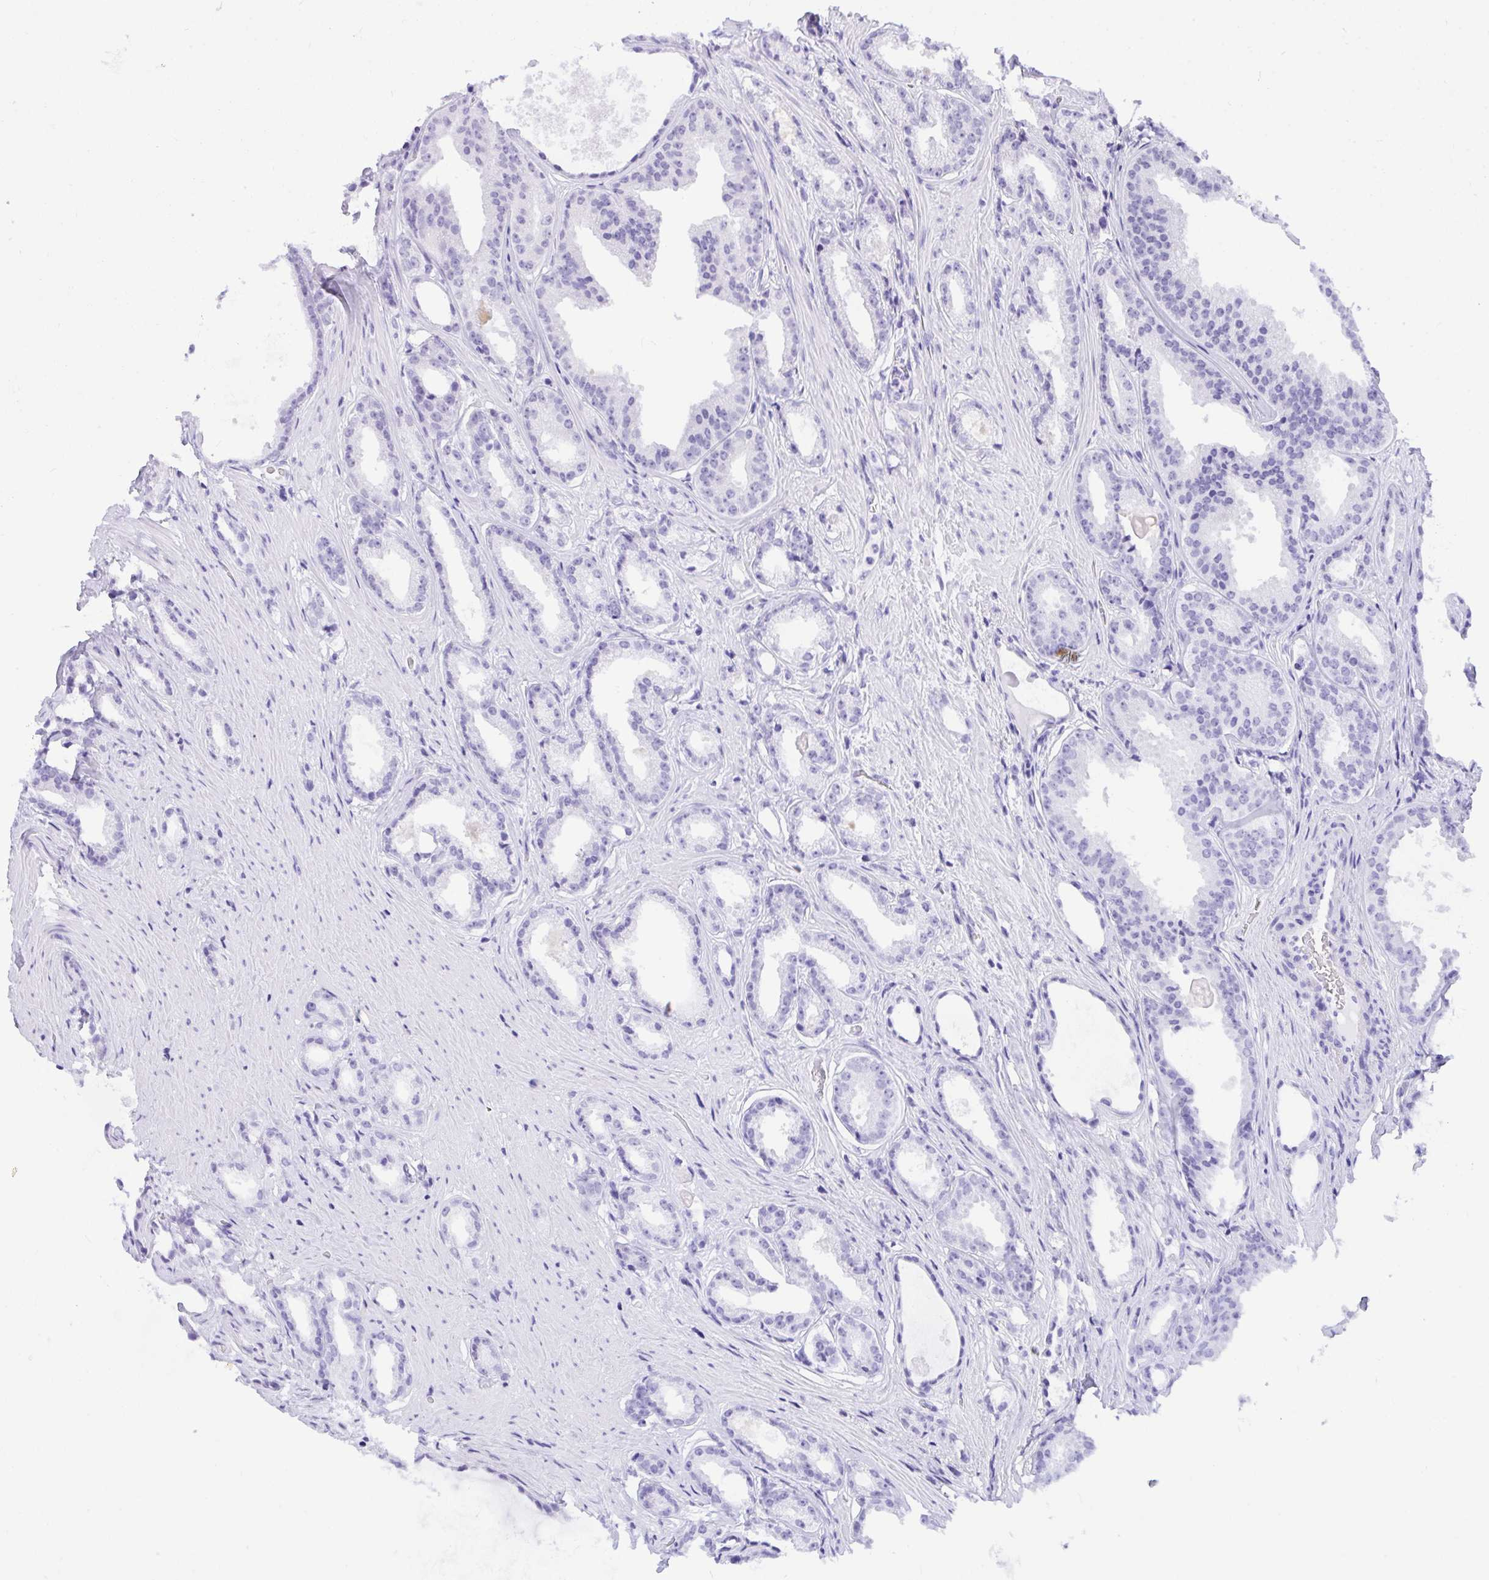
{"staining": {"intensity": "negative", "quantity": "none", "location": "none"}, "tissue": "prostate cancer", "cell_type": "Tumor cells", "image_type": "cancer", "snomed": [{"axis": "morphology", "description": "Adenocarcinoma, Low grade"}, {"axis": "topography", "description": "Prostate"}], "caption": "This photomicrograph is of prostate cancer (low-grade adenocarcinoma) stained with immunohistochemistry (IHC) to label a protein in brown with the nuclei are counter-stained blue. There is no positivity in tumor cells.", "gene": "PPP1CA", "patient": {"sex": "male", "age": 65}}